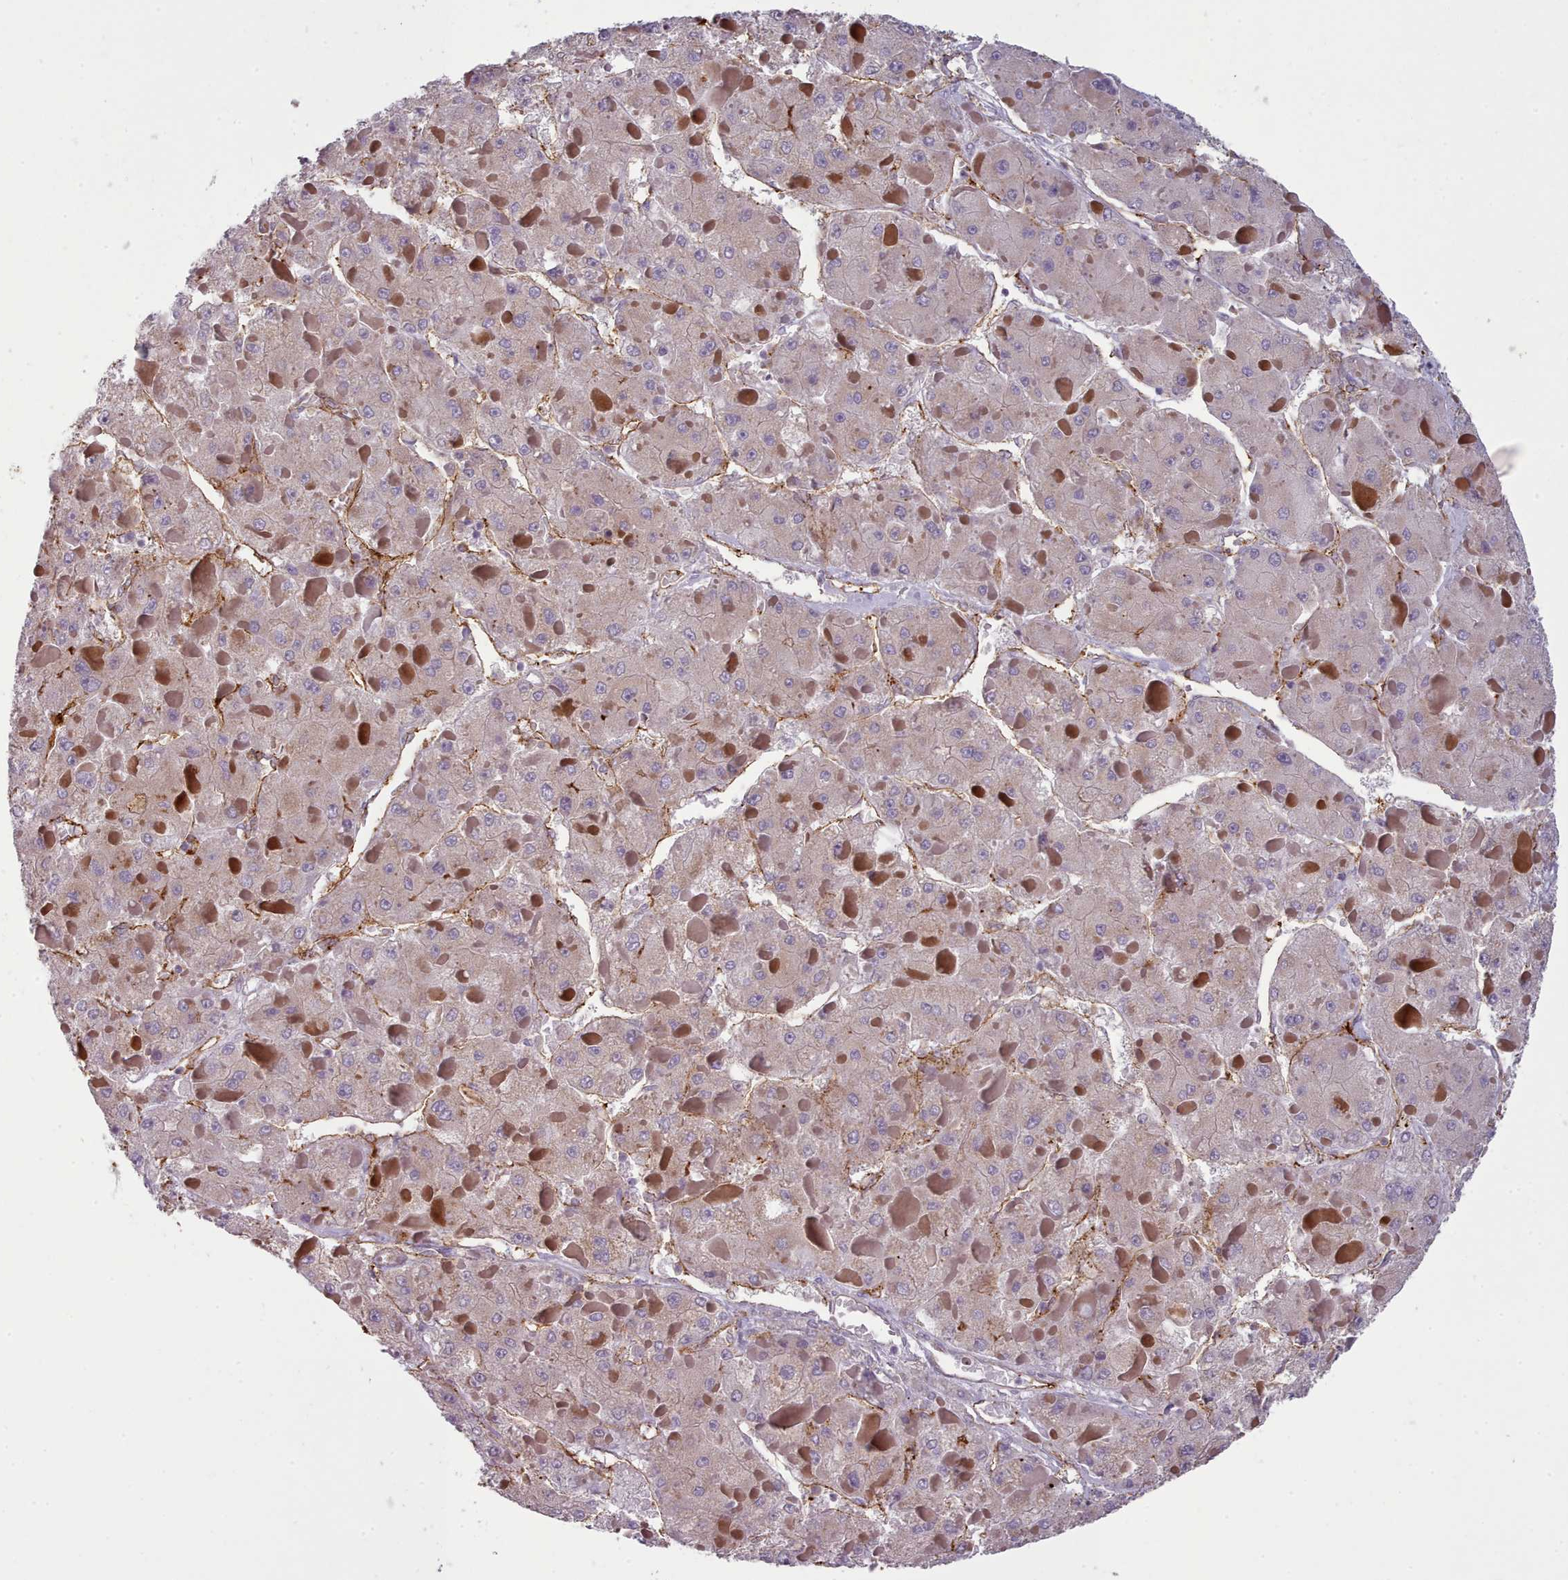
{"staining": {"intensity": "weak", "quantity": "25%-75%", "location": "cytoplasmic/membranous"}, "tissue": "liver cancer", "cell_type": "Tumor cells", "image_type": "cancer", "snomed": [{"axis": "morphology", "description": "Carcinoma, Hepatocellular, NOS"}, {"axis": "topography", "description": "Liver"}], "caption": "Human liver cancer (hepatocellular carcinoma) stained for a protein (brown) reveals weak cytoplasmic/membranous positive expression in approximately 25%-75% of tumor cells.", "gene": "CD300LF", "patient": {"sex": "female", "age": 73}}